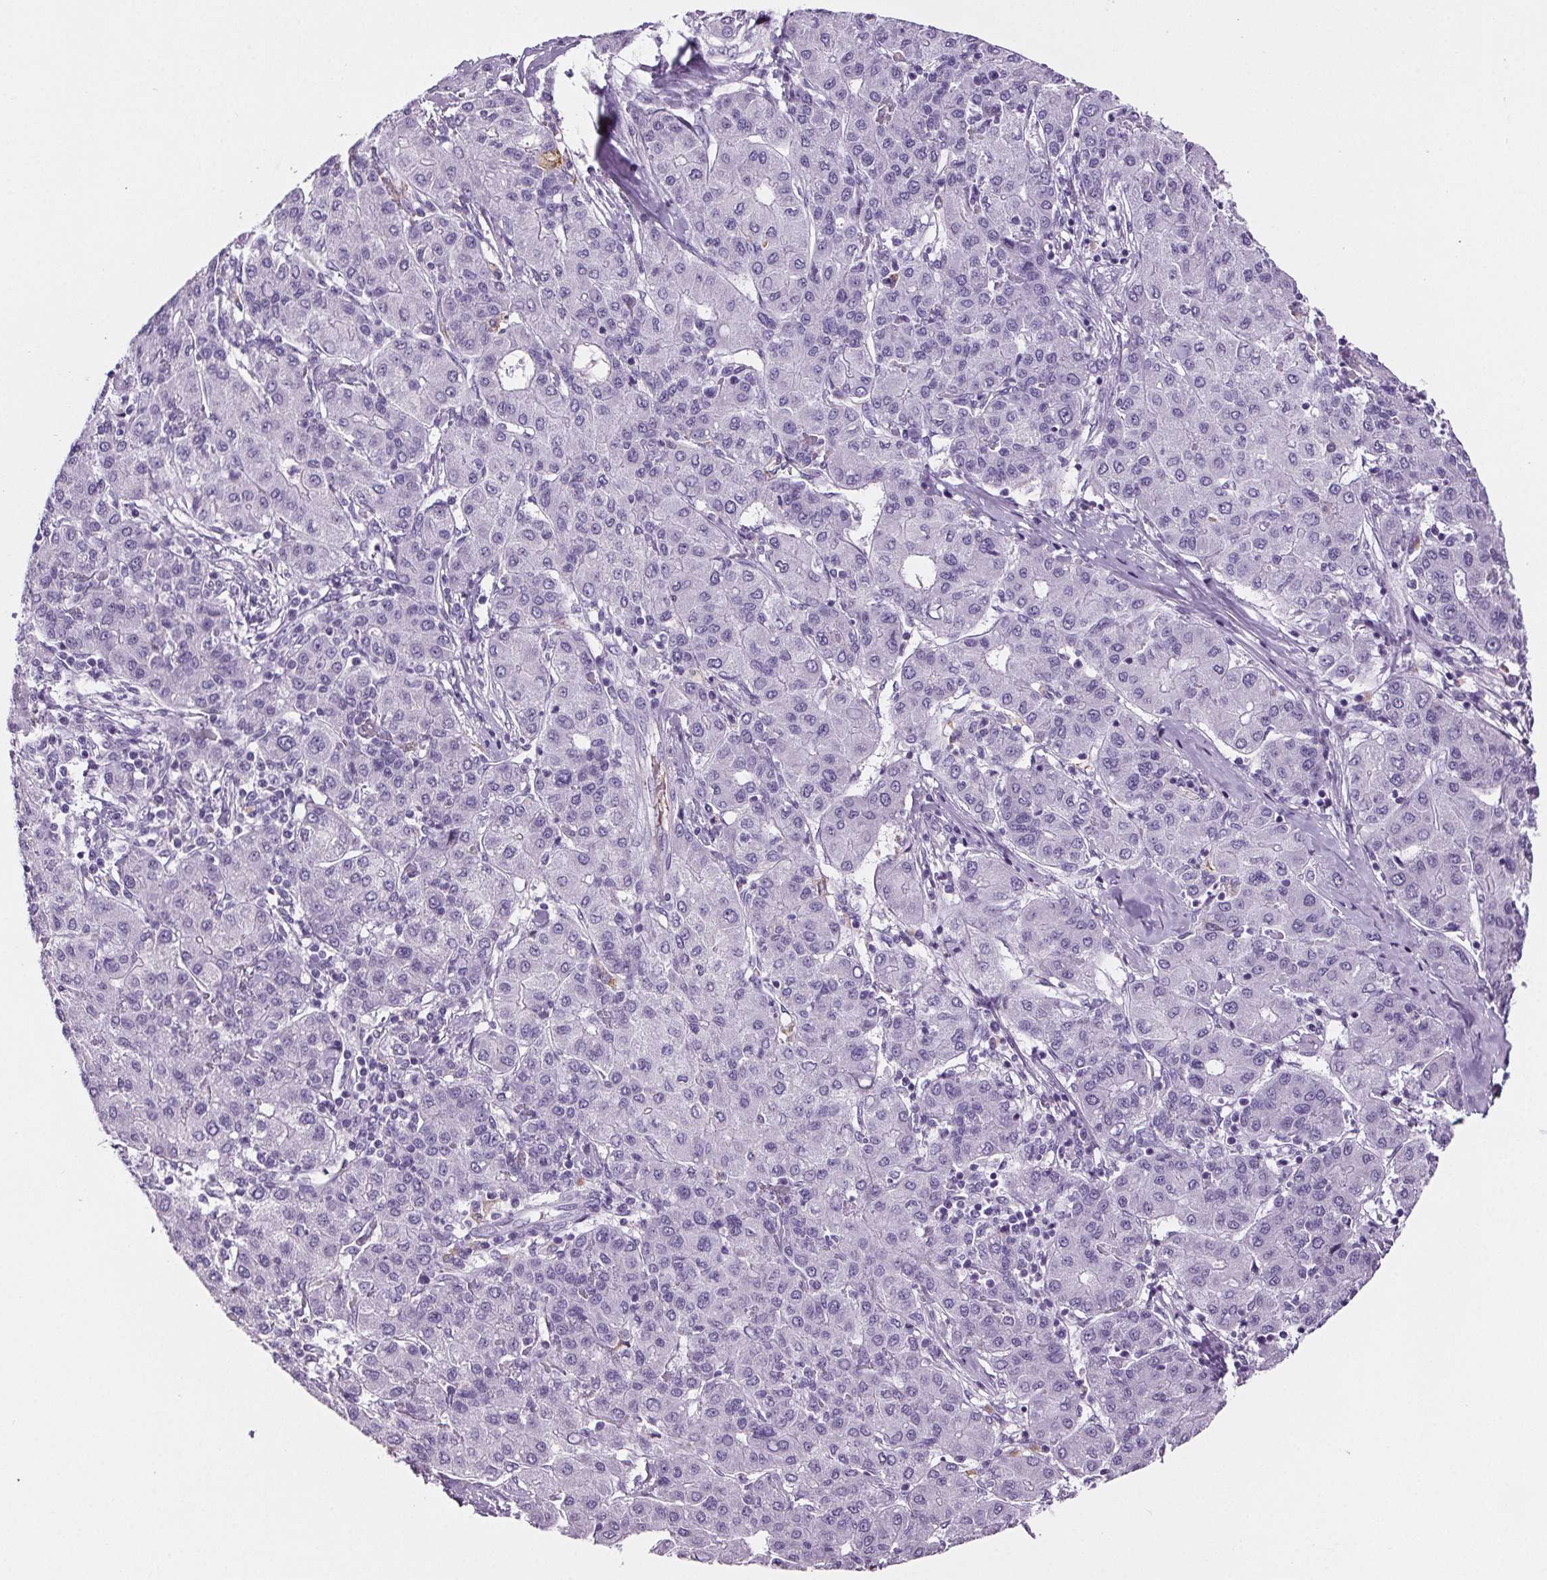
{"staining": {"intensity": "negative", "quantity": "none", "location": "none"}, "tissue": "liver cancer", "cell_type": "Tumor cells", "image_type": "cancer", "snomed": [{"axis": "morphology", "description": "Carcinoma, Hepatocellular, NOS"}, {"axis": "topography", "description": "Liver"}], "caption": "IHC micrograph of neoplastic tissue: hepatocellular carcinoma (liver) stained with DAB displays no significant protein staining in tumor cells.", "gene": "CD5L", "patient": {"sex": "male", "age": 65}}